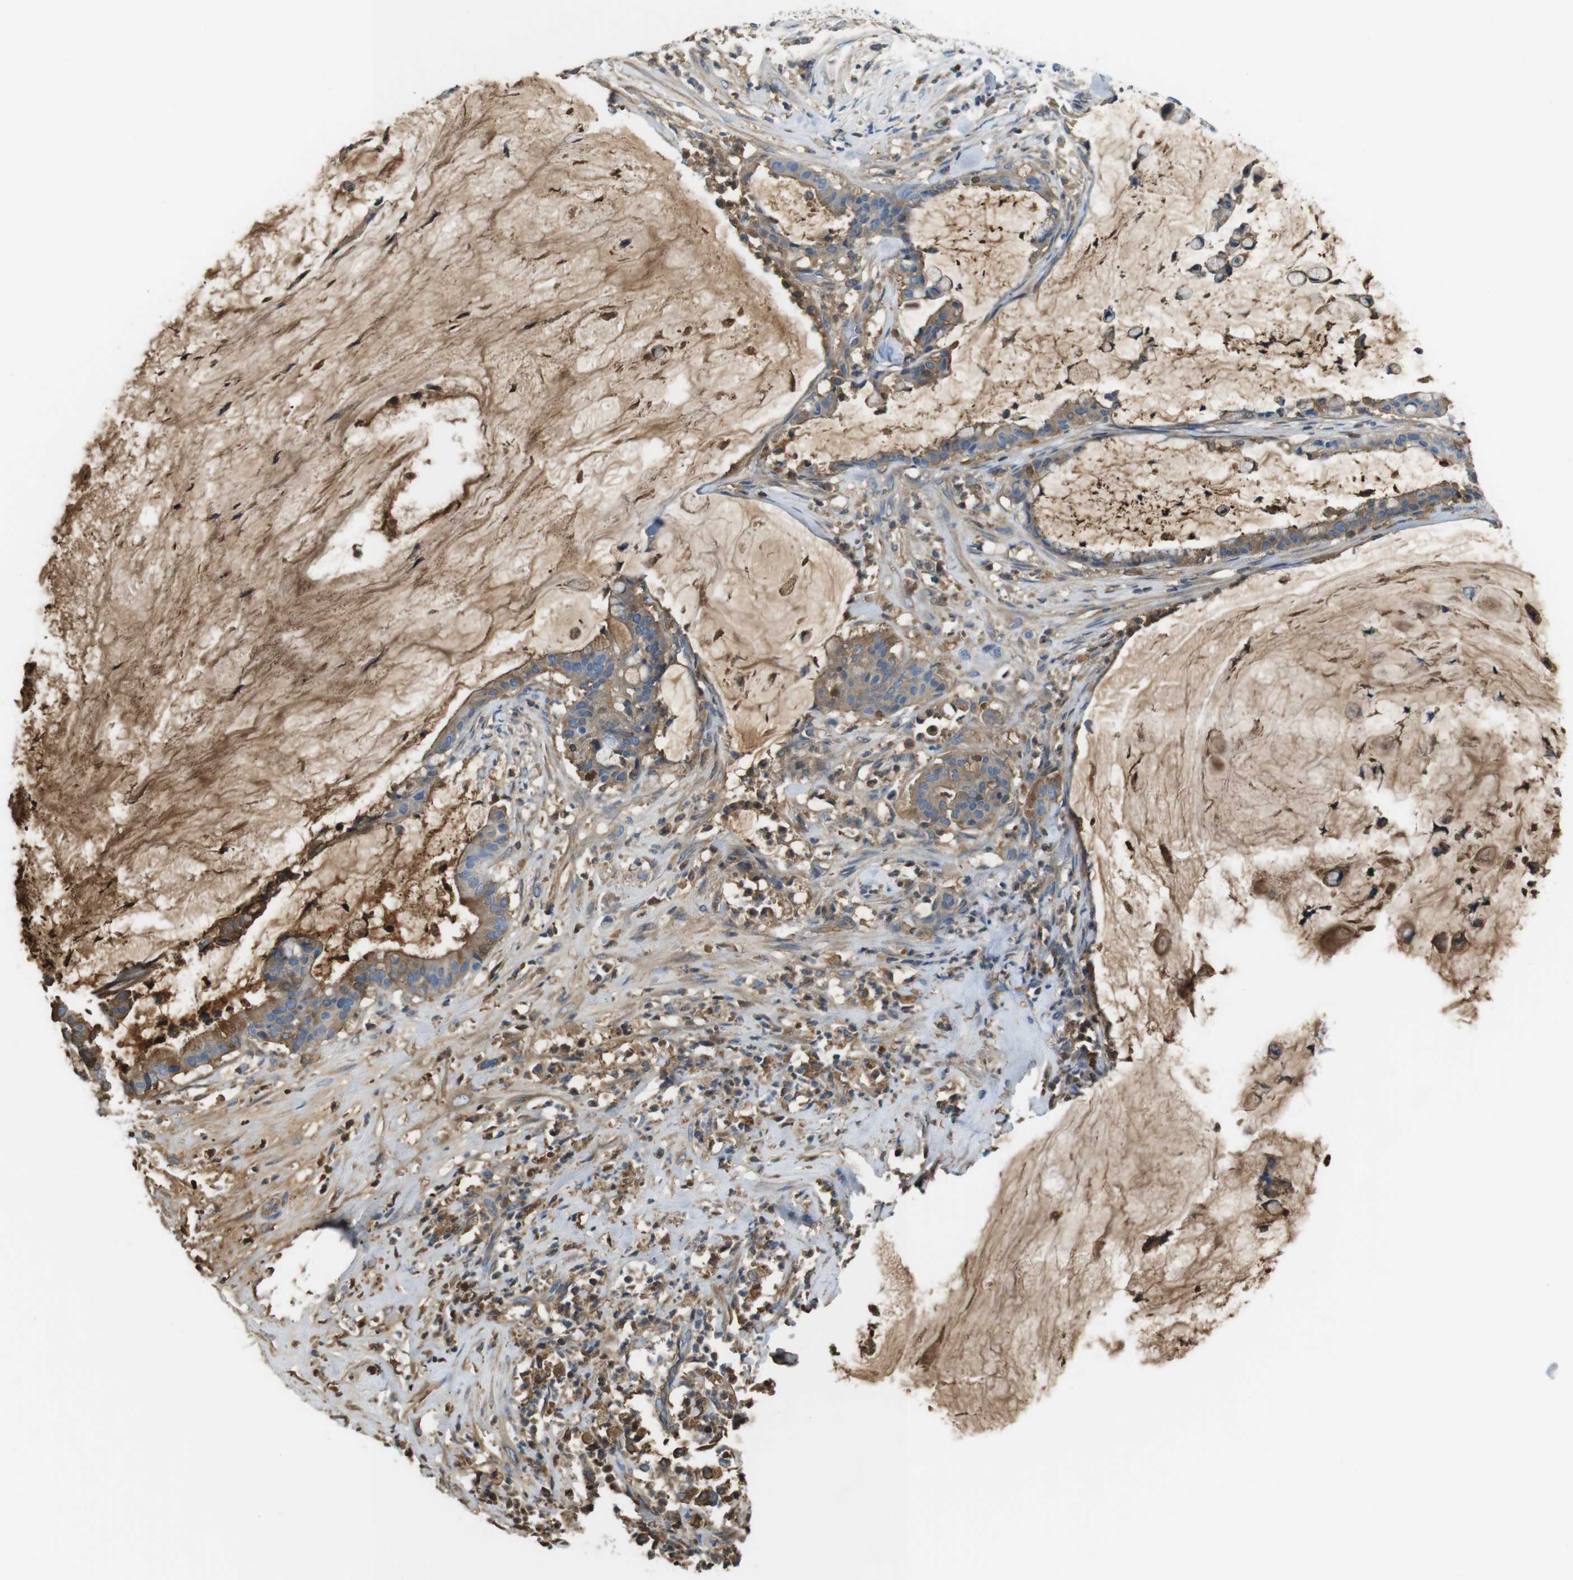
{"staining": {"intensity": "moderate", "quantity": "25%-75%", "location": "cytoplasmic/membranous"}, "tissue": "pancreatic cancer", "cell_type": "Tumor cells", "image_type": "cancer", "snomed": [{"axis": "morphology", "description": "Adenocarcinoma, NOS"}, {"axis": "topography", "description": "Pancreas"}], "caption": "Immunohistochemical staining of pancreatic adenocarcinoma displays medium levels of moderate cytoplasmic/membranous expression in about 25%-75% of tumor cells.", "gene": "LTBP4", "patient": {"sex": "male", "age": 41}}